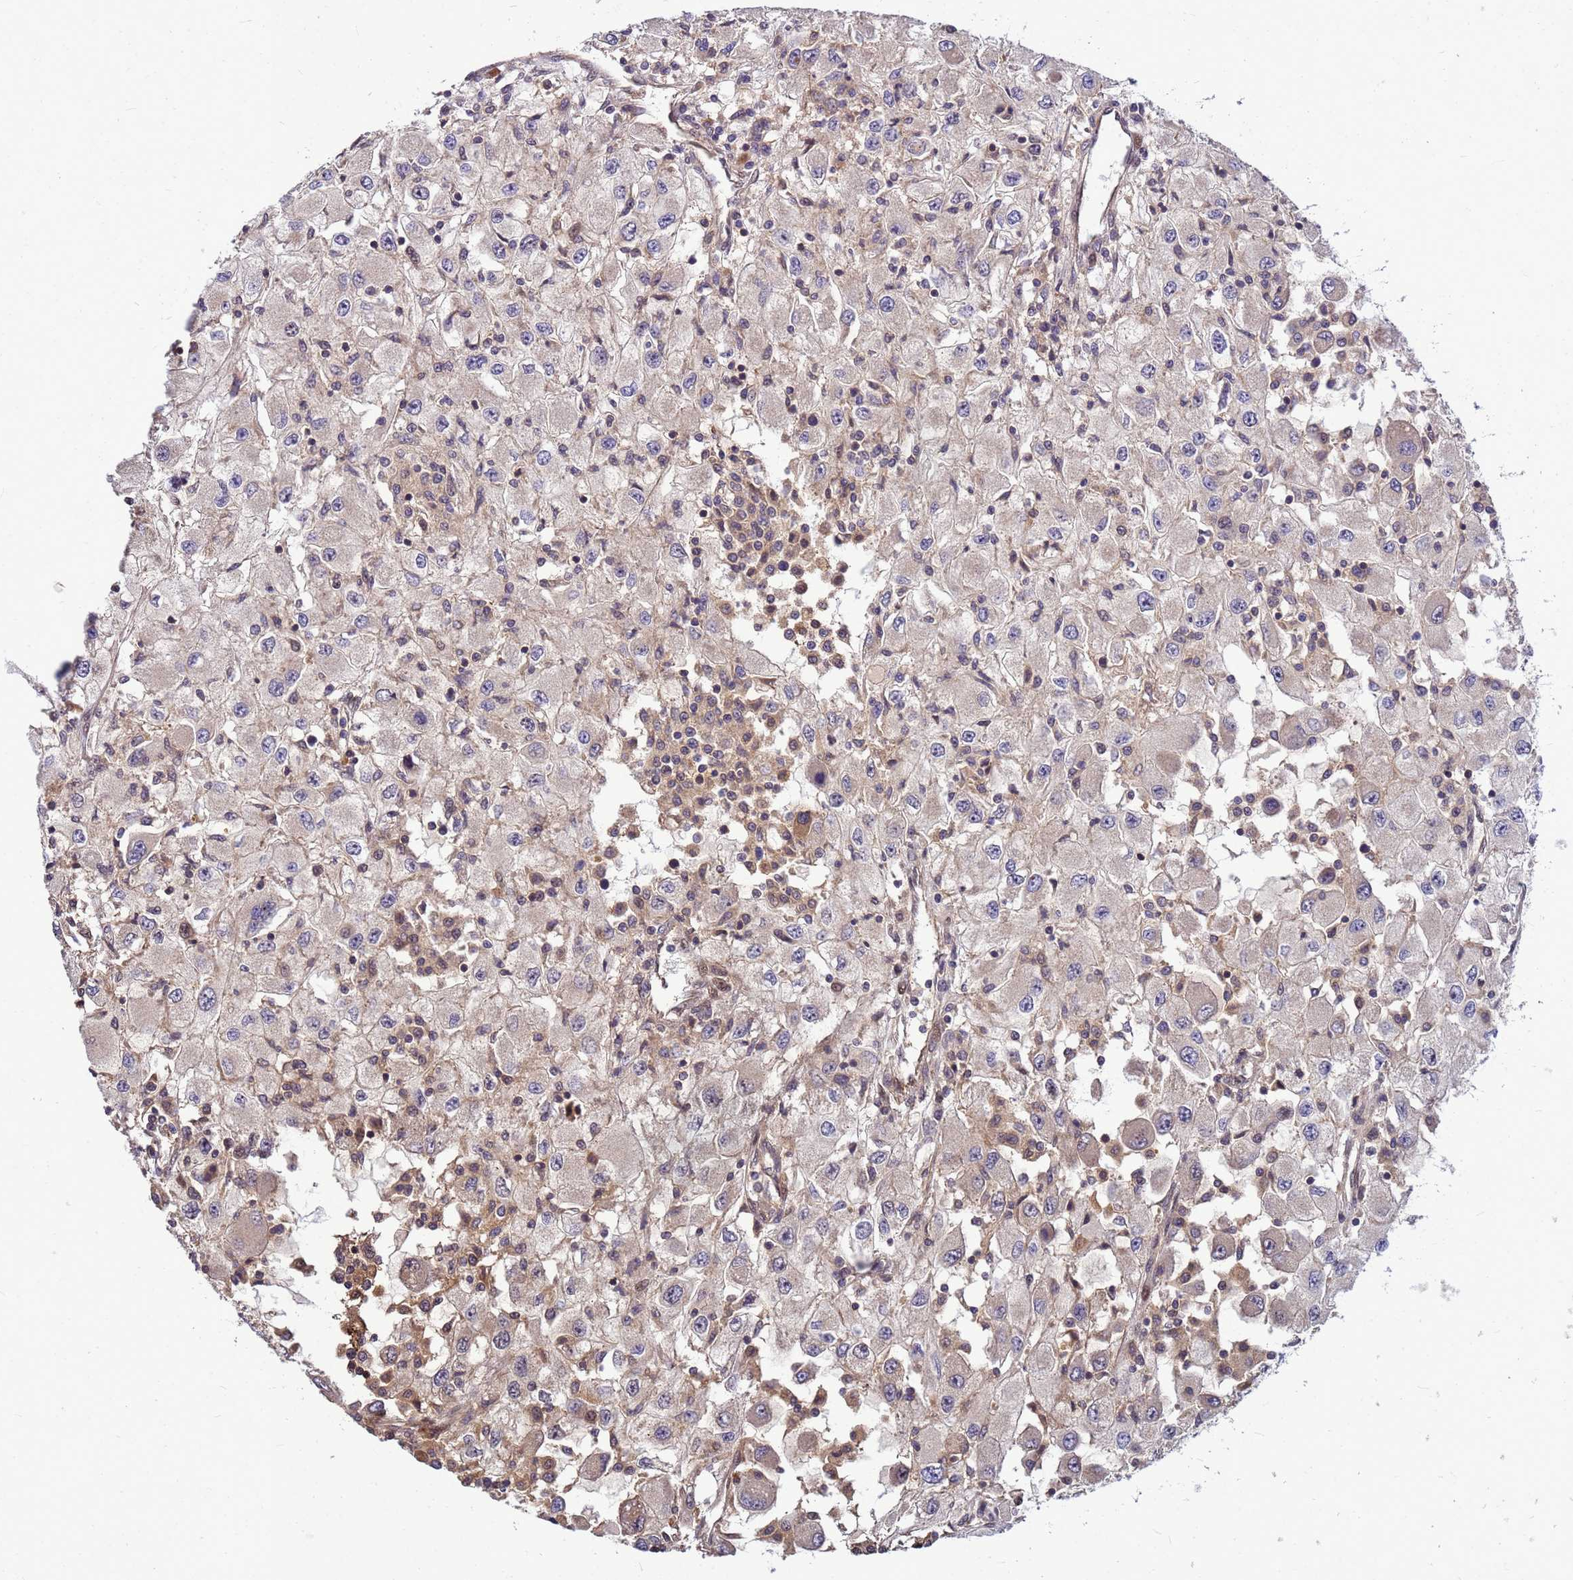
{"staining": {"intensity": "negative", "quantity": "none", "location": "none"}, "tissue": "renal cancer", "cell_type": "Tumor cells", "image_type": "cancer", "snomed": [{"axis": "morphology", "description": "Adenocarcinoma, NOS"}, {"axis": "topography", "description": "Kidney"}], "caption": "This is an immunohistochemistry (IHC) photomicrograph of renal cancer. There is no staining in tumor cells.", "gene": "DUS4L", "patient": {"sex": "female", "age": 67}}